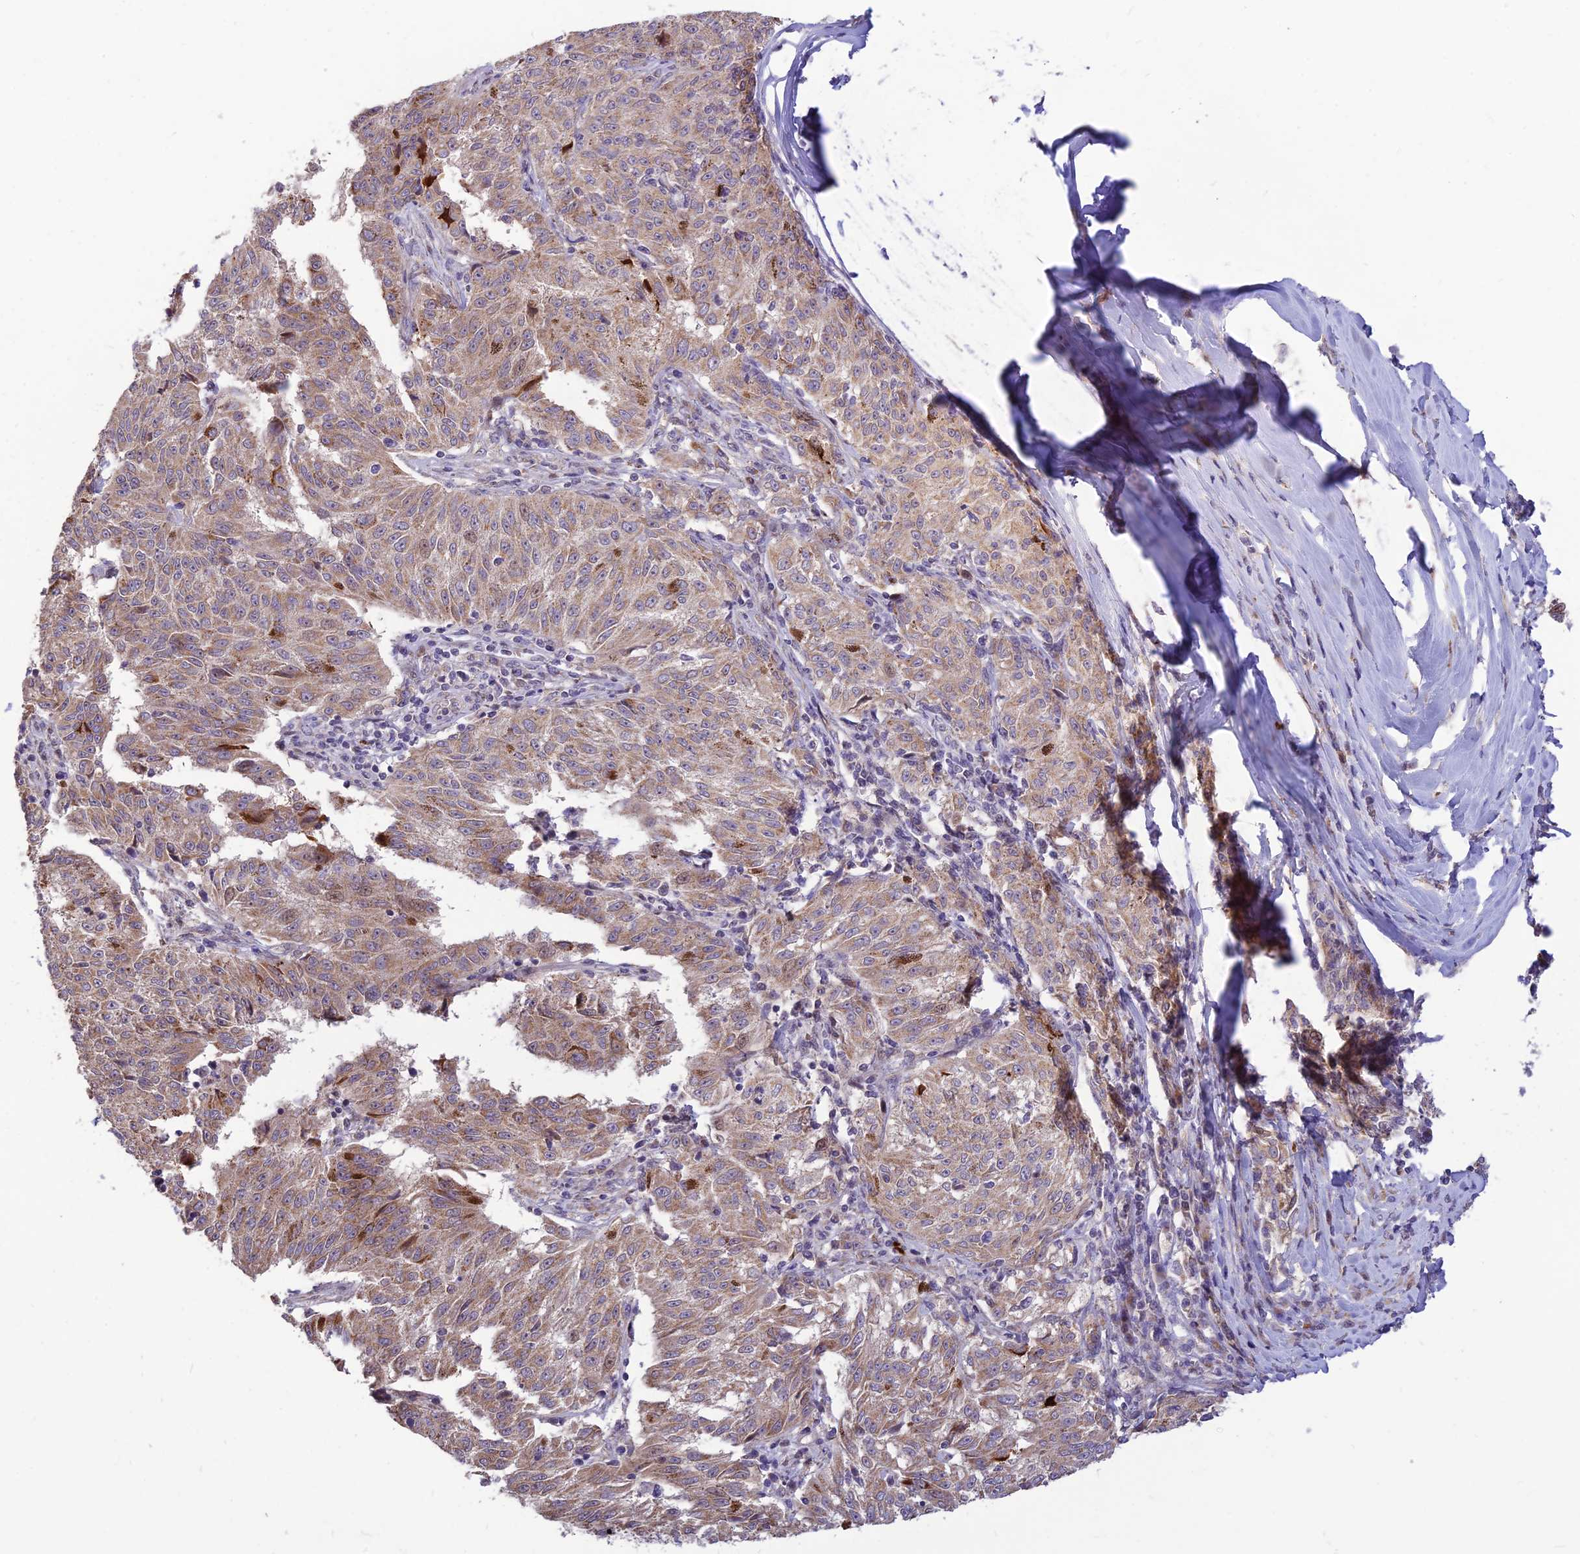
{"staining": {"intensity": "weak", "quantity": ">75%", "location": "cytoplasmic/membranous"}, "tissue": "melanoma", "cell_type": "Tumor cells", "image_type": "cancer", "snomed": [{"axis": "morphology", "description": "Malignant melanoma, NOS"}, {"axis": "topography", "description": "Skin"}], "caption": "An immunohistochemistry (IHC) histopathology image of tumor tissue is shown. Protein staining in brown highlights weak cytoplasmic/membranous positivity in malignant melanoma within tumor cells. (DAB (3,3'-diaminobenzidine) IHC, brown staining for protein, blue staining for nuclei).", "gene": "ASPDH", "patient": {"sex": "female", "age": 72}}